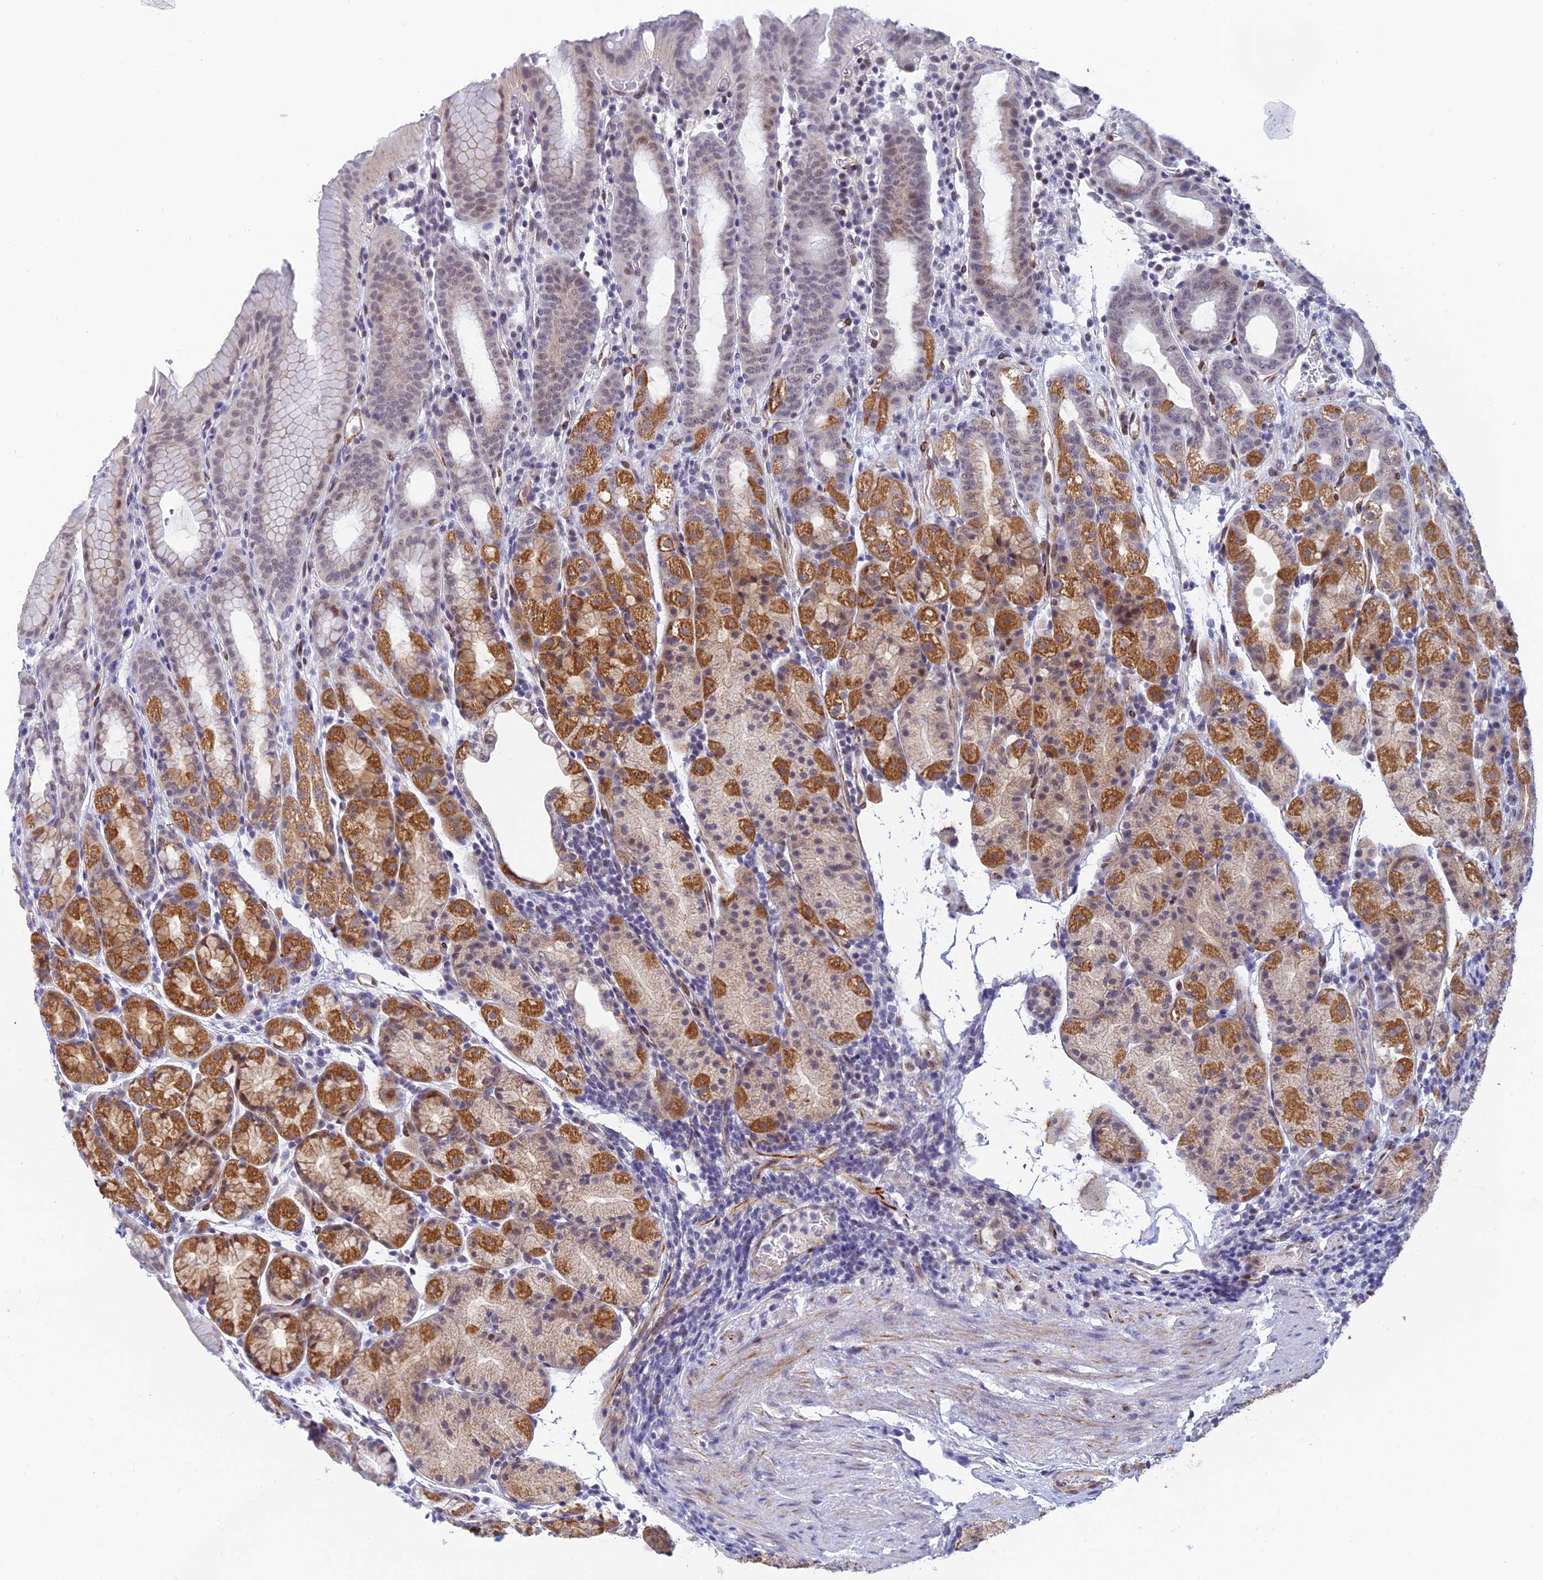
{"staining": {"intensity": "moderate", "quantity": "25%-75%", "location": "cytoplasmic/membranous,nuclear"}, "tissue": "stomach", "cell_type": "Glandular cells", "image_type": "normal", "snomed": [{"axis": "morphology", "description": "Normal tissue, NOS"}, {"axis": "topography", "description": "Stomach, upper"}, {"axis": "topography", "description": "Stomach, lower"}, {"axis": "topography", "description": "Small intestine"}], "caption": "Immunohistochemistry (IHC) of normal stomach displays medium levels of moderate cytoplasmic/membranous,nuclear positivity in approximately 25%-75% of glandular cells.", "gene": "CLK4", "patient": {"sex": "male", "age": 68}}